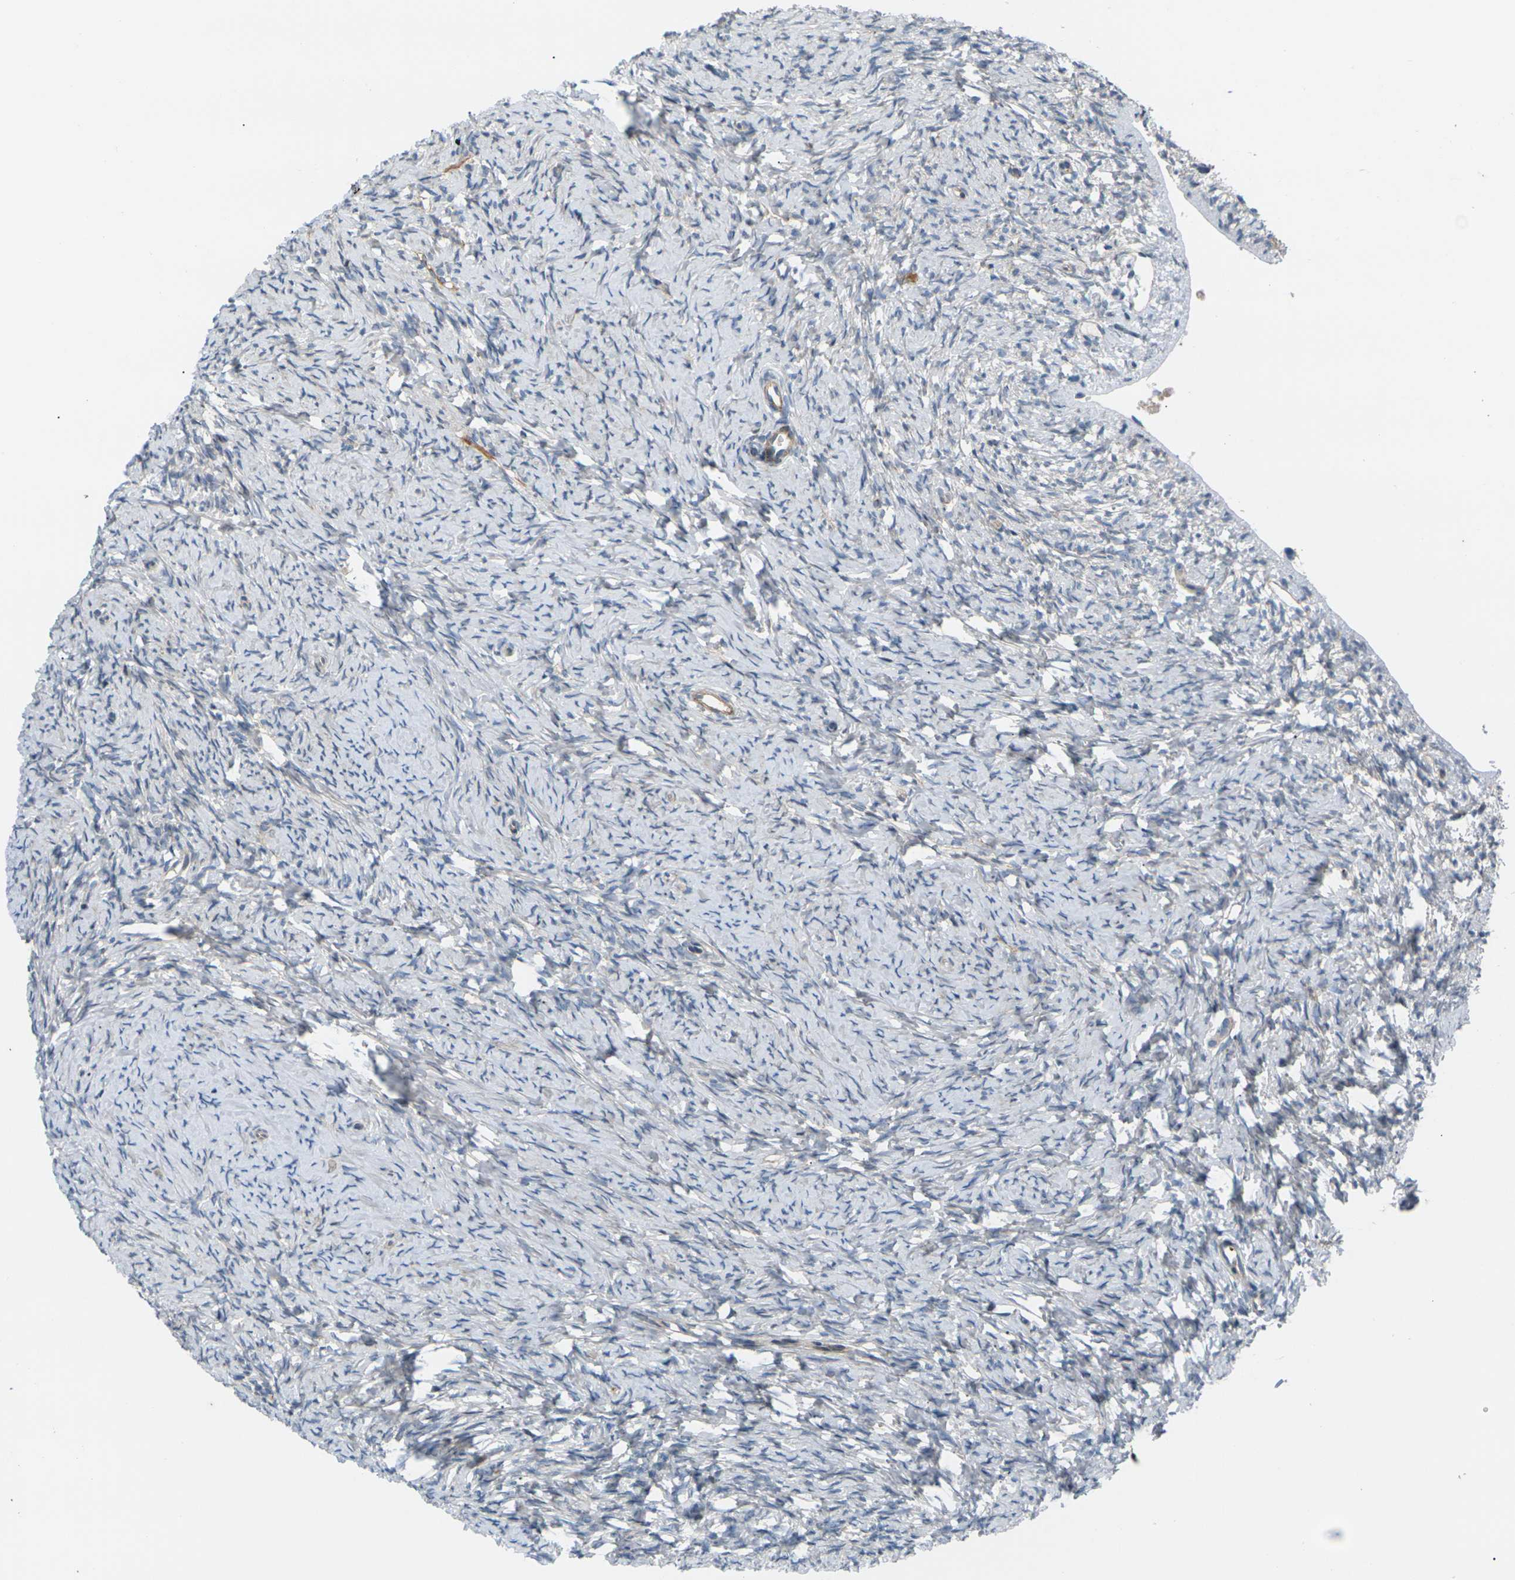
{"staining": {"intensity": "weak", "quantity": "<25%", "location": "cytoplasmic/membranous"}, "tissue": "ovary", "cell_type": "Ovarian stroma cells", "image_type": "normal", "snomed": [{"axis": "morphology", "description": "Normal tissue, NOS"}, {"axis": "topography", "description": "Ovary"}], "caption": "A histopathology image of ovary stained for a protein reveals no brown staining in ovarian stroma cells. (Brightfield microscopy of DAB IHC at high magnification).", "gene": "RPS6KA3", "patient": {"sex": "female", "age": 33}}